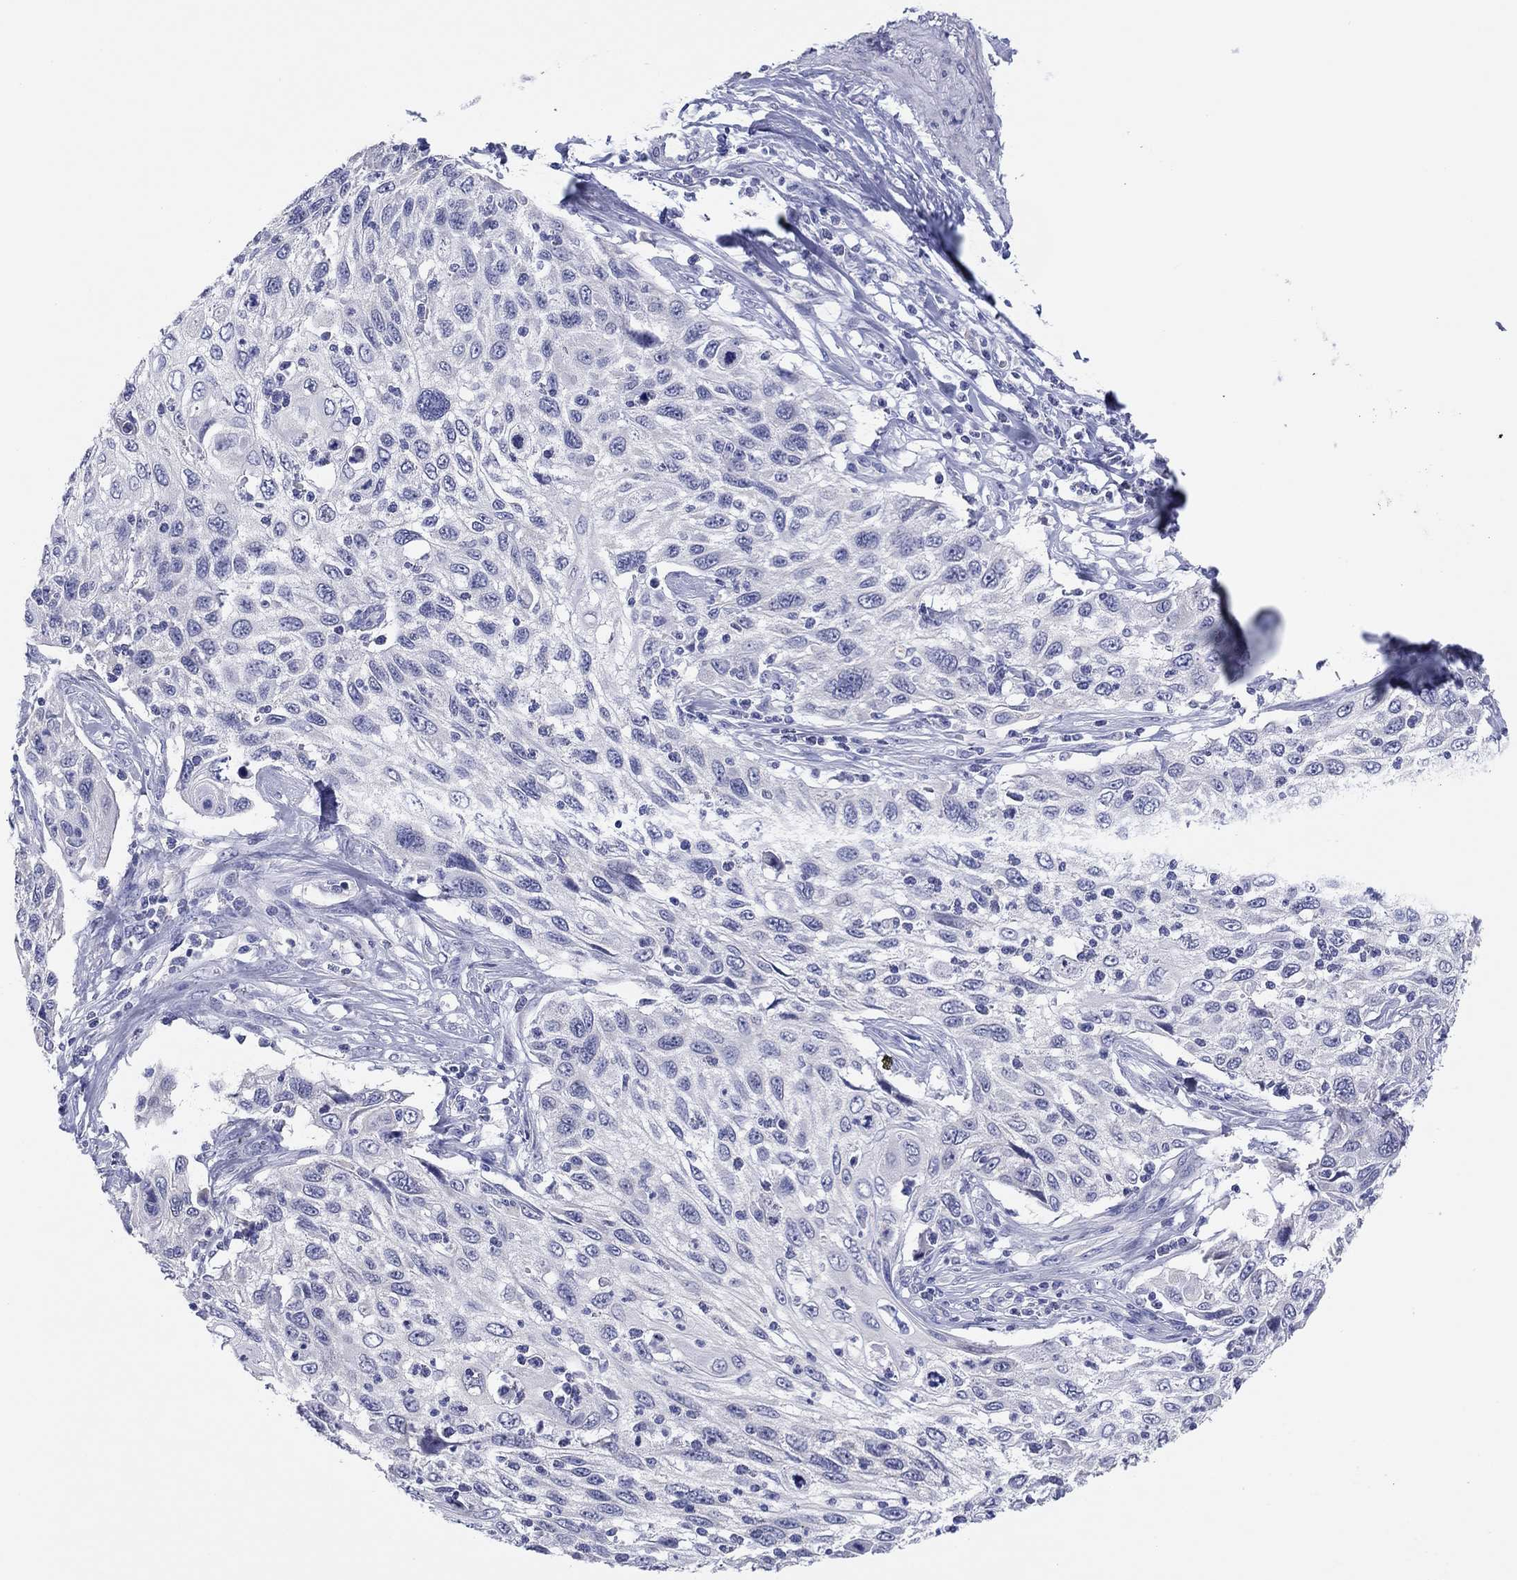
{"staining": {"intensity": "negative", "quantity": "none", "location": "none"}, "tissue": "cervical cancer", "cell_type": "Tumor cells", "image_type": "cancer", "snomed": [{"axis": "morphology", "description": "Squamous cell carcinoma, NOS"}, {"axis": "topography", "description": "Cervix"}], "caption": "DAB (3,3'-diaminobenzidine) immunohistochemical staining of squamous cell carcinoma (cervical) reveals no significant expression in tumor cells.", "gene": "ERICH3", "patient": {"sex": "female", "age": 70}}